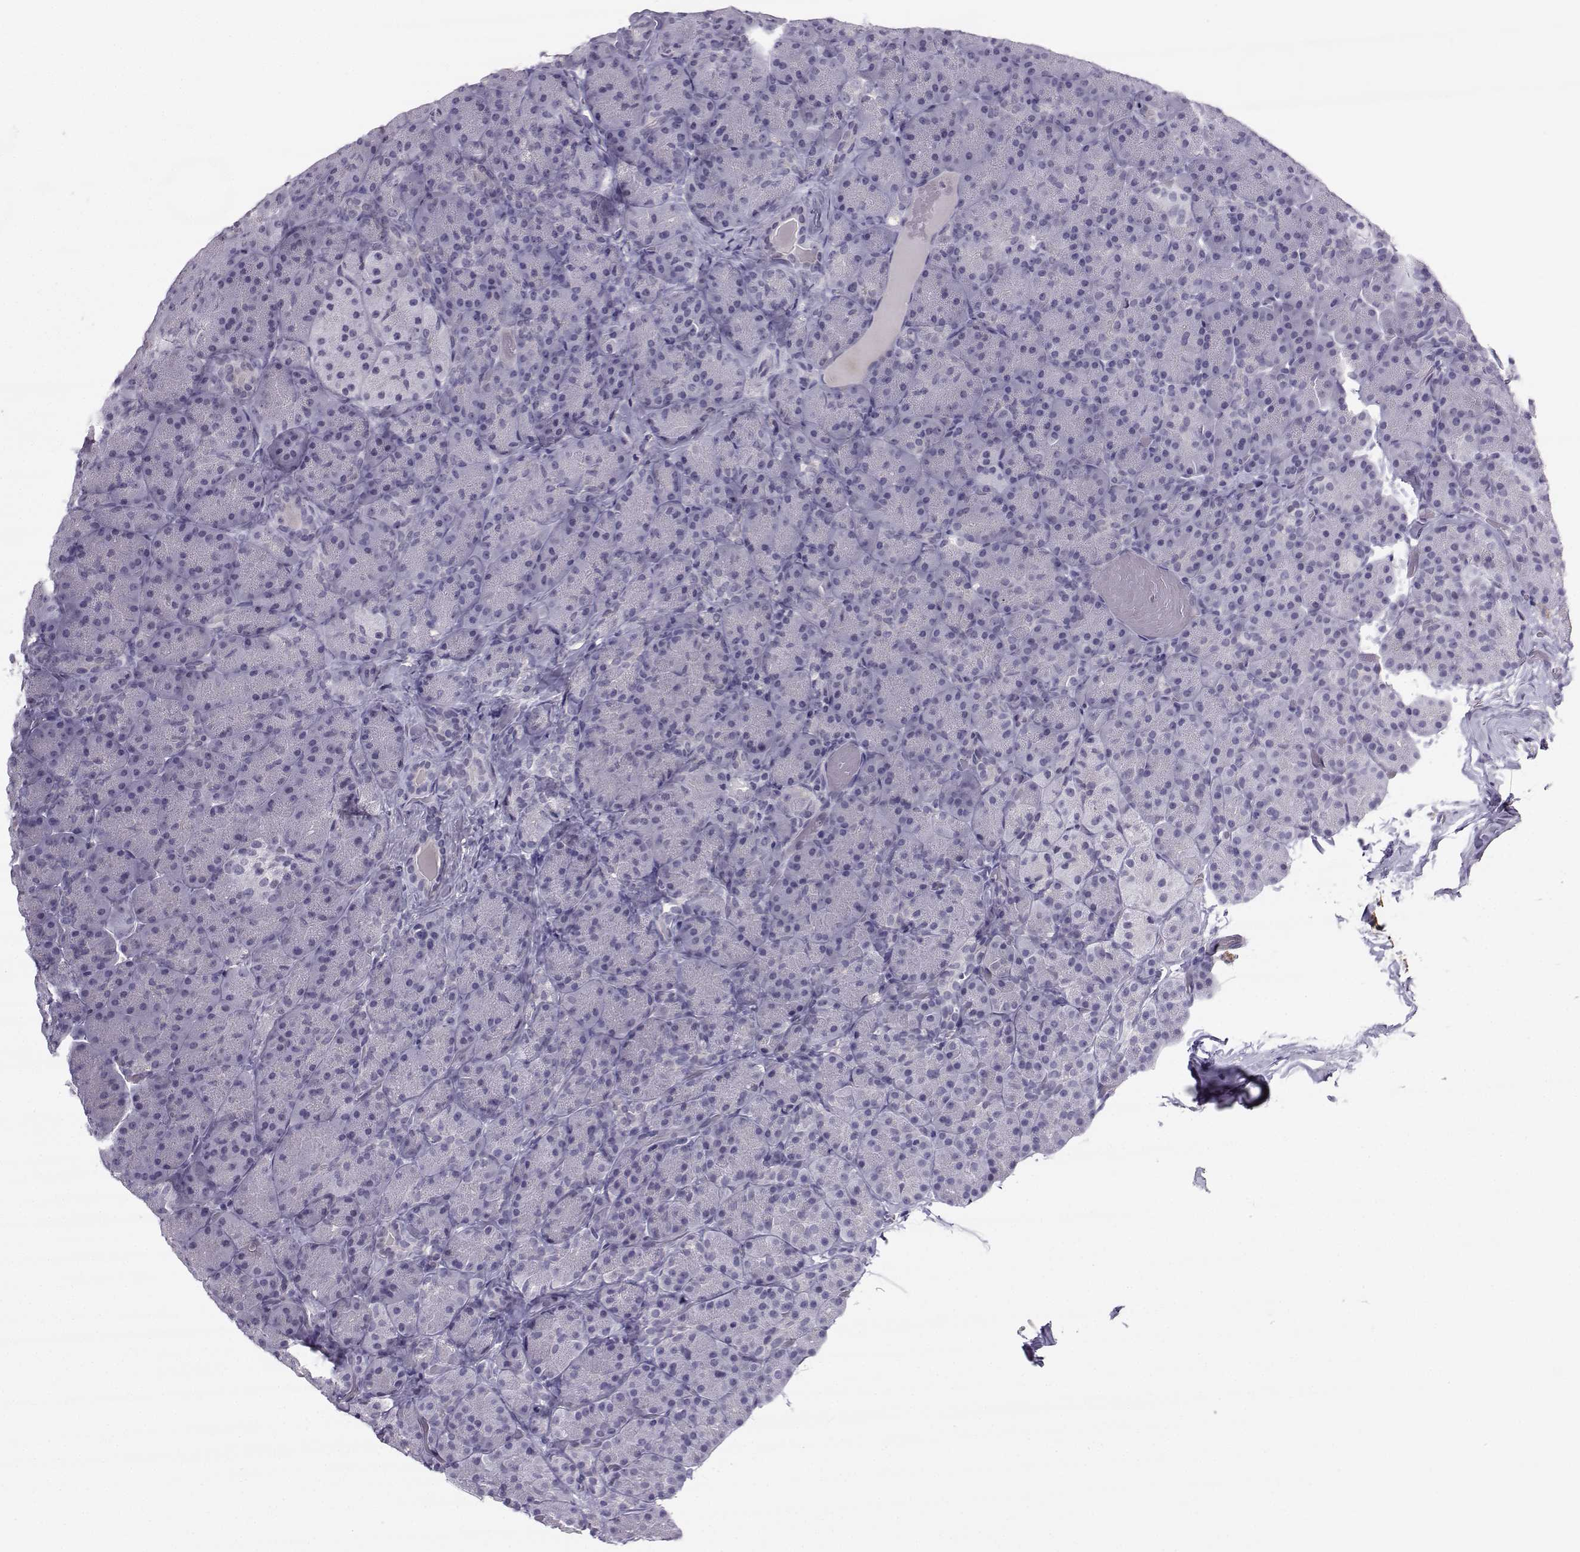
{"staining": {"intensity": "negative", "quantity": "none", "location": "none"}, "tissue": "pancreas", "cell_type": "Exocrine glandular cells", "image_type": "normal", "snomed": [{"axis": "morphology", "description": "Normal tissue, NOS"}, {"axis": "topography", "description": "Pancreas"}], "caption": "This is a micrograph of immunohistochemistry staining of normal pancreas, which shows no expression in exocrine glandular cells. (IHC, brightfield microscopy, high magnification).", "gene": "LHX1", "patient": {"sex": "male", "age": 57}}